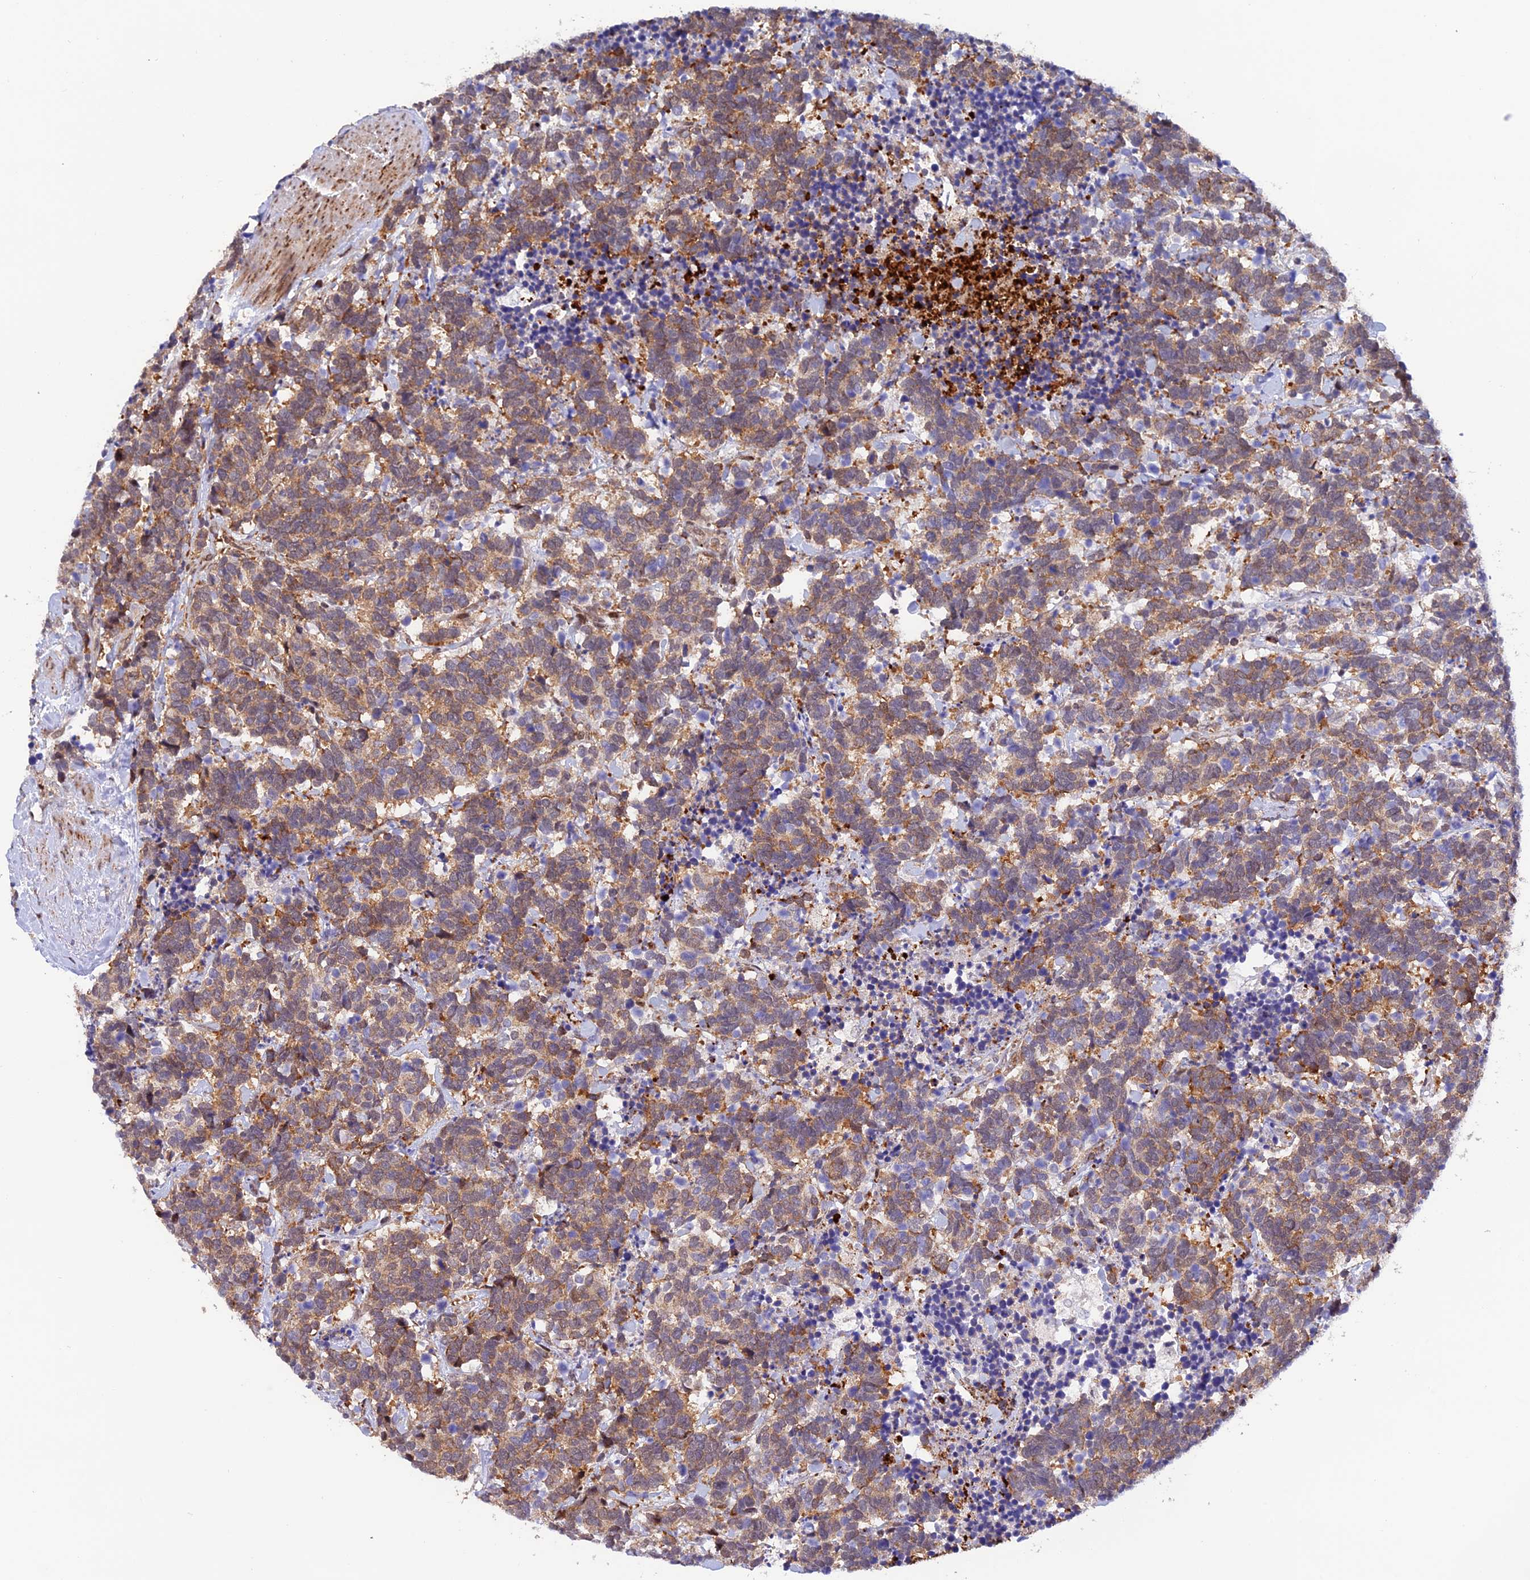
{"staining": {"intensity": "moderate", "quantity": ">75%", "location": "cytoplasmic/membranous"}, "tissue": "carcinoid", "cell_type": "Tumor cells", "image_type": "cancer", "snomed": [{"axis": "morphology", "description": "Carcinoma, NOS"}, {"axis": "morphology", "description": "Carcinoid, malignant, NOS"}, {"axis": "topography", "description": "Prostate"}], "caption": "Carcinoid was stained to show a protein in brown. There is medium levels of moderate cytoplasmic/membranous staining in about >75% of tumor cells.", "gene": "WDR55", "patient": {"sex": "male", "age": 57}}